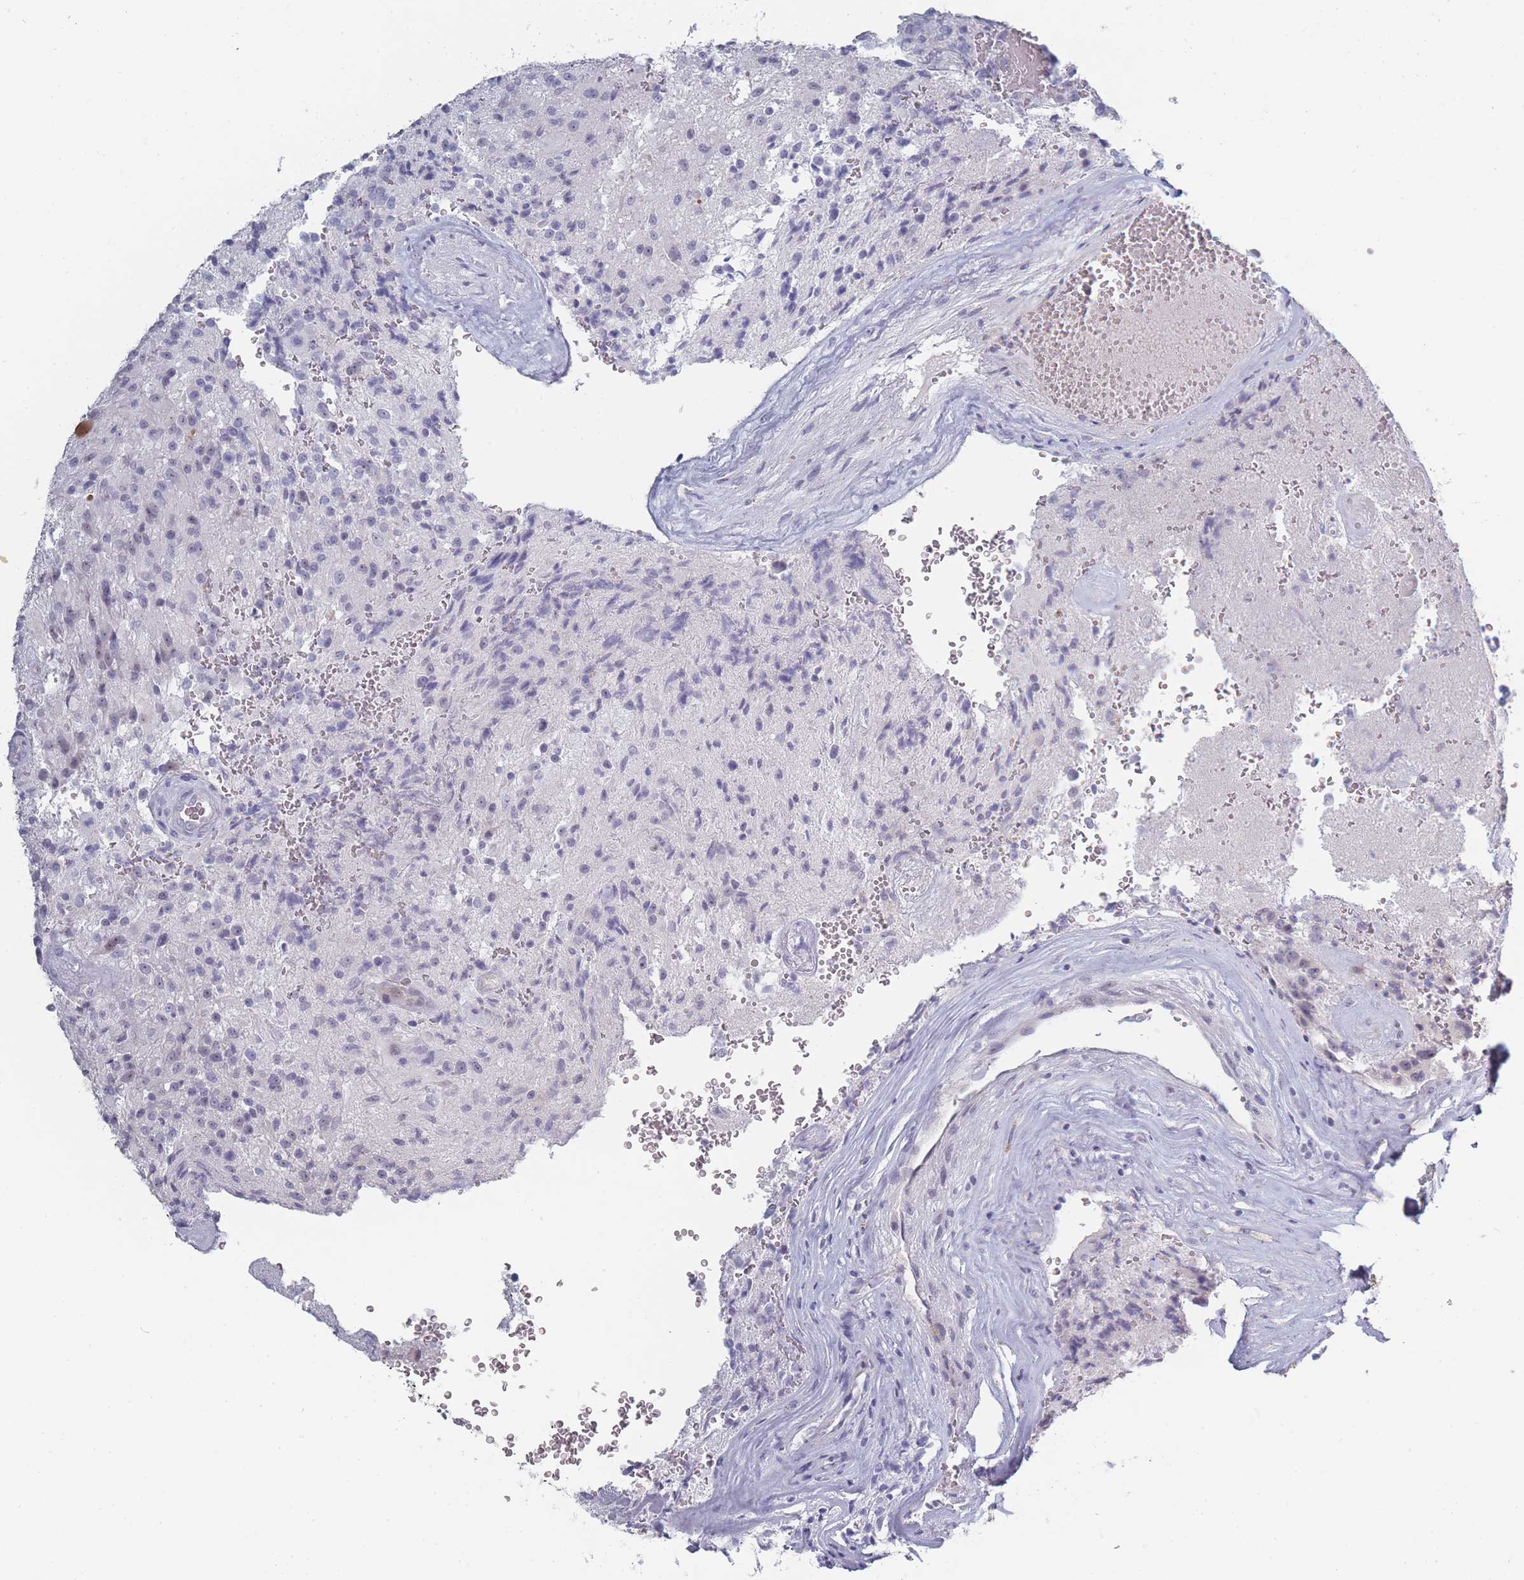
{"staining": {"intensity": "negative", "quantity": "none", "location": "none"}, "tissue": "glioma", "cell_type": "Tumor cells", "image_type": "cancer", "snomed": [{"axis": "morphology", "description": "Normal tissue, NOS"}, {"axis": "morphology", "description": "Glioma, malignant, High grade"}, {"axis": "topography", "description": "Cerebral cortex"}], "caption": "Image shows no significant protein positivity in tumor cells of glioma.", "gene": "ROS1", "patient": {"sex": "male", "age": 56}}